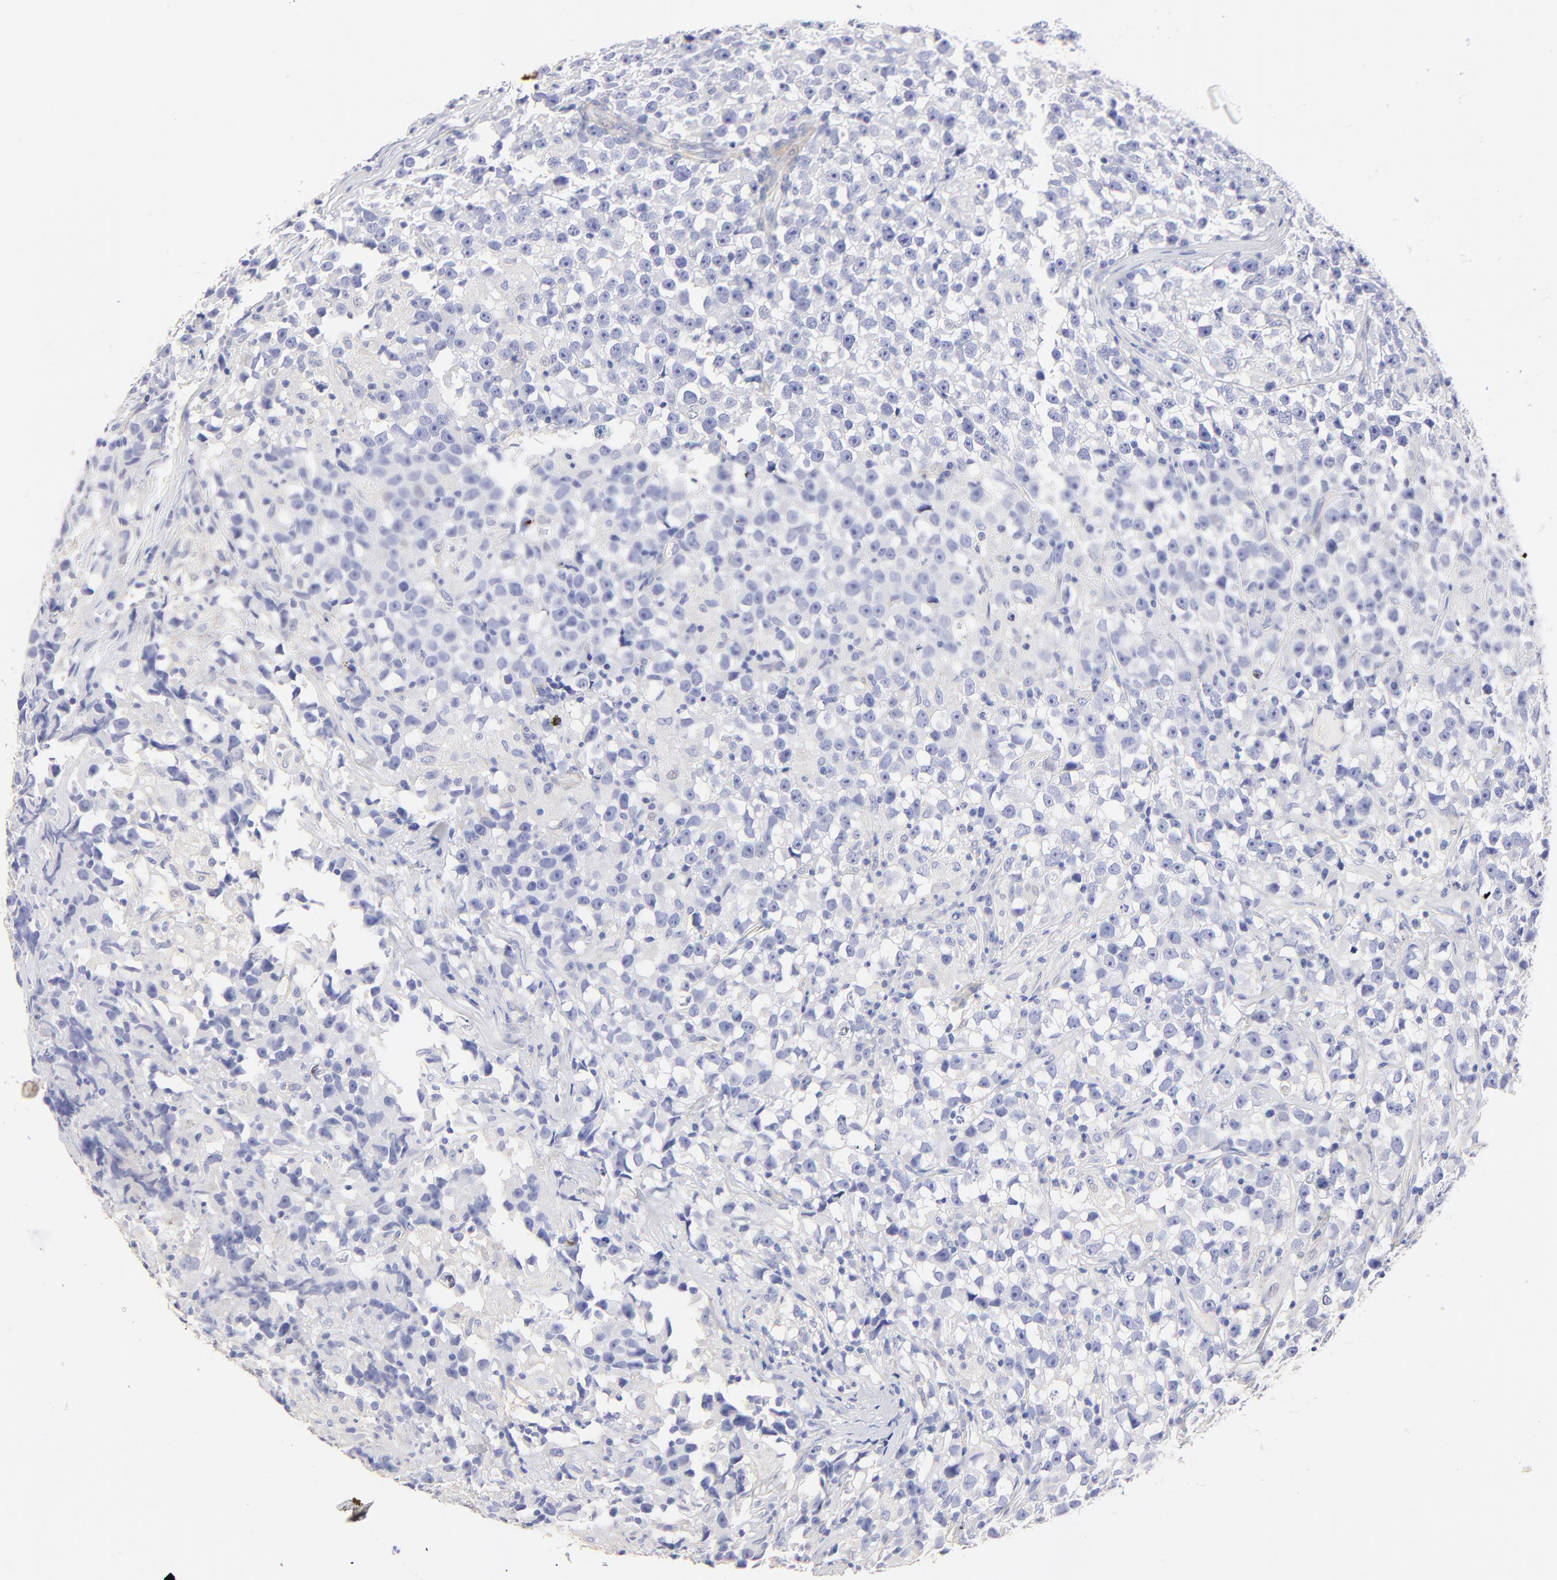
{"staining": {"intensity": "negative", "quantity": "none", "location": "none"}, "tissue": "testis cancer", "cell_type": "Tumor cells", "image_type": "cancer", "snomed": [{"axis": "morphology", "description": "Seminoma, NOS"}, {"axis": "topography", "description": "Testis"}], "caption": "DAB (3,3'-diaminobenzidine) immunohistochemical staining of human testis seminoma demonstrates no significant positivity in tumor cells.", "gene": "ACTRT1", "patient": {"sex": "male", "age": 33}}